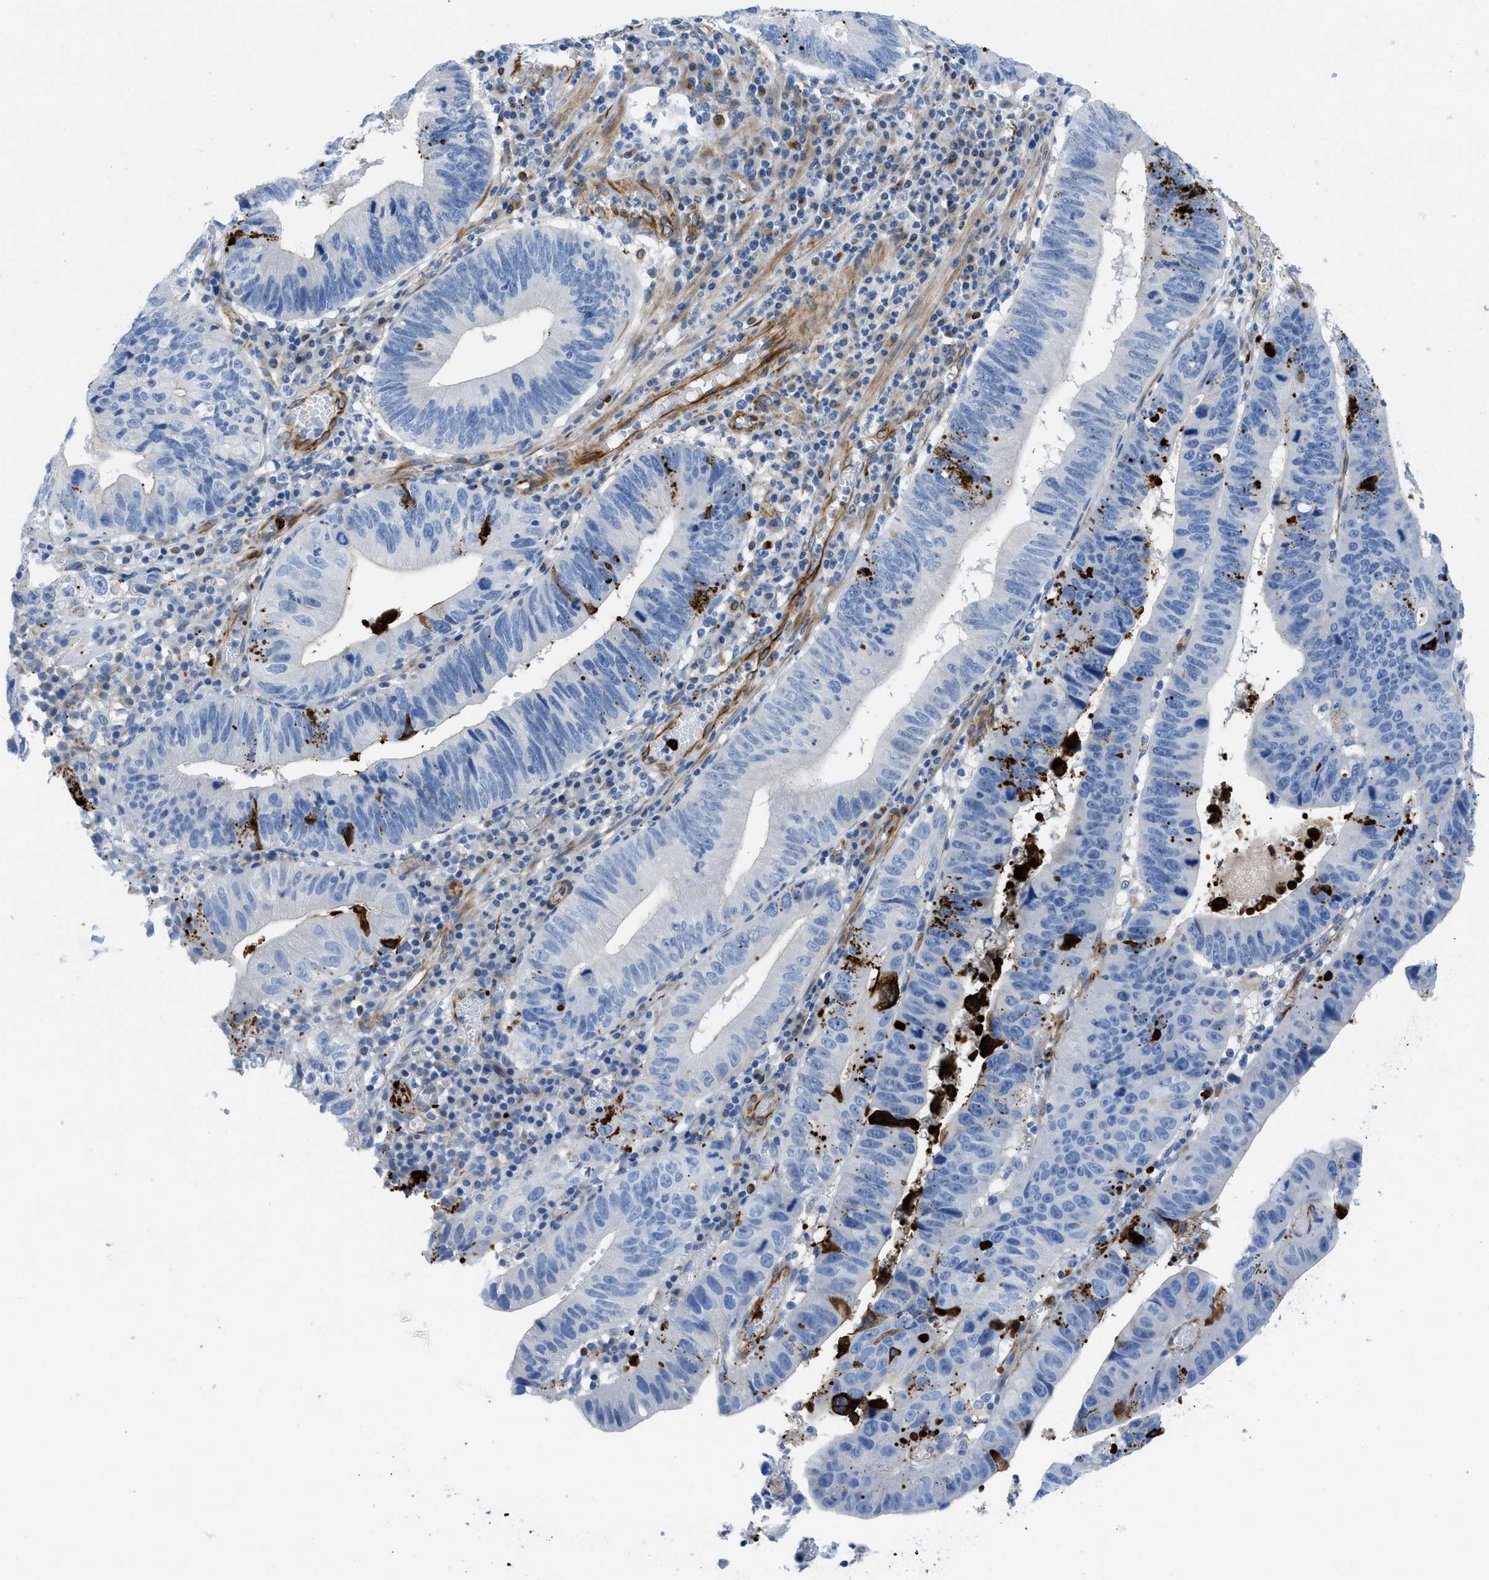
{"staining": {"intensity": "negative", "quantity": "none", "location": "none"}, "tissue": "stomach cancer", "cell_type": "Tumor cells", "image_type": "cancer", "snomed": [{"axis": "morphology", "description": "Adenocarcinoma, NOS"}, {"axis": "topography", "description": "Stomach"}], "caption": "Stomach adenocarcinoma stained for a protein using IHC shows no positivity tumor cells.", "gene": "XCR1", "patient": {"sex": "male", "age": 59}}